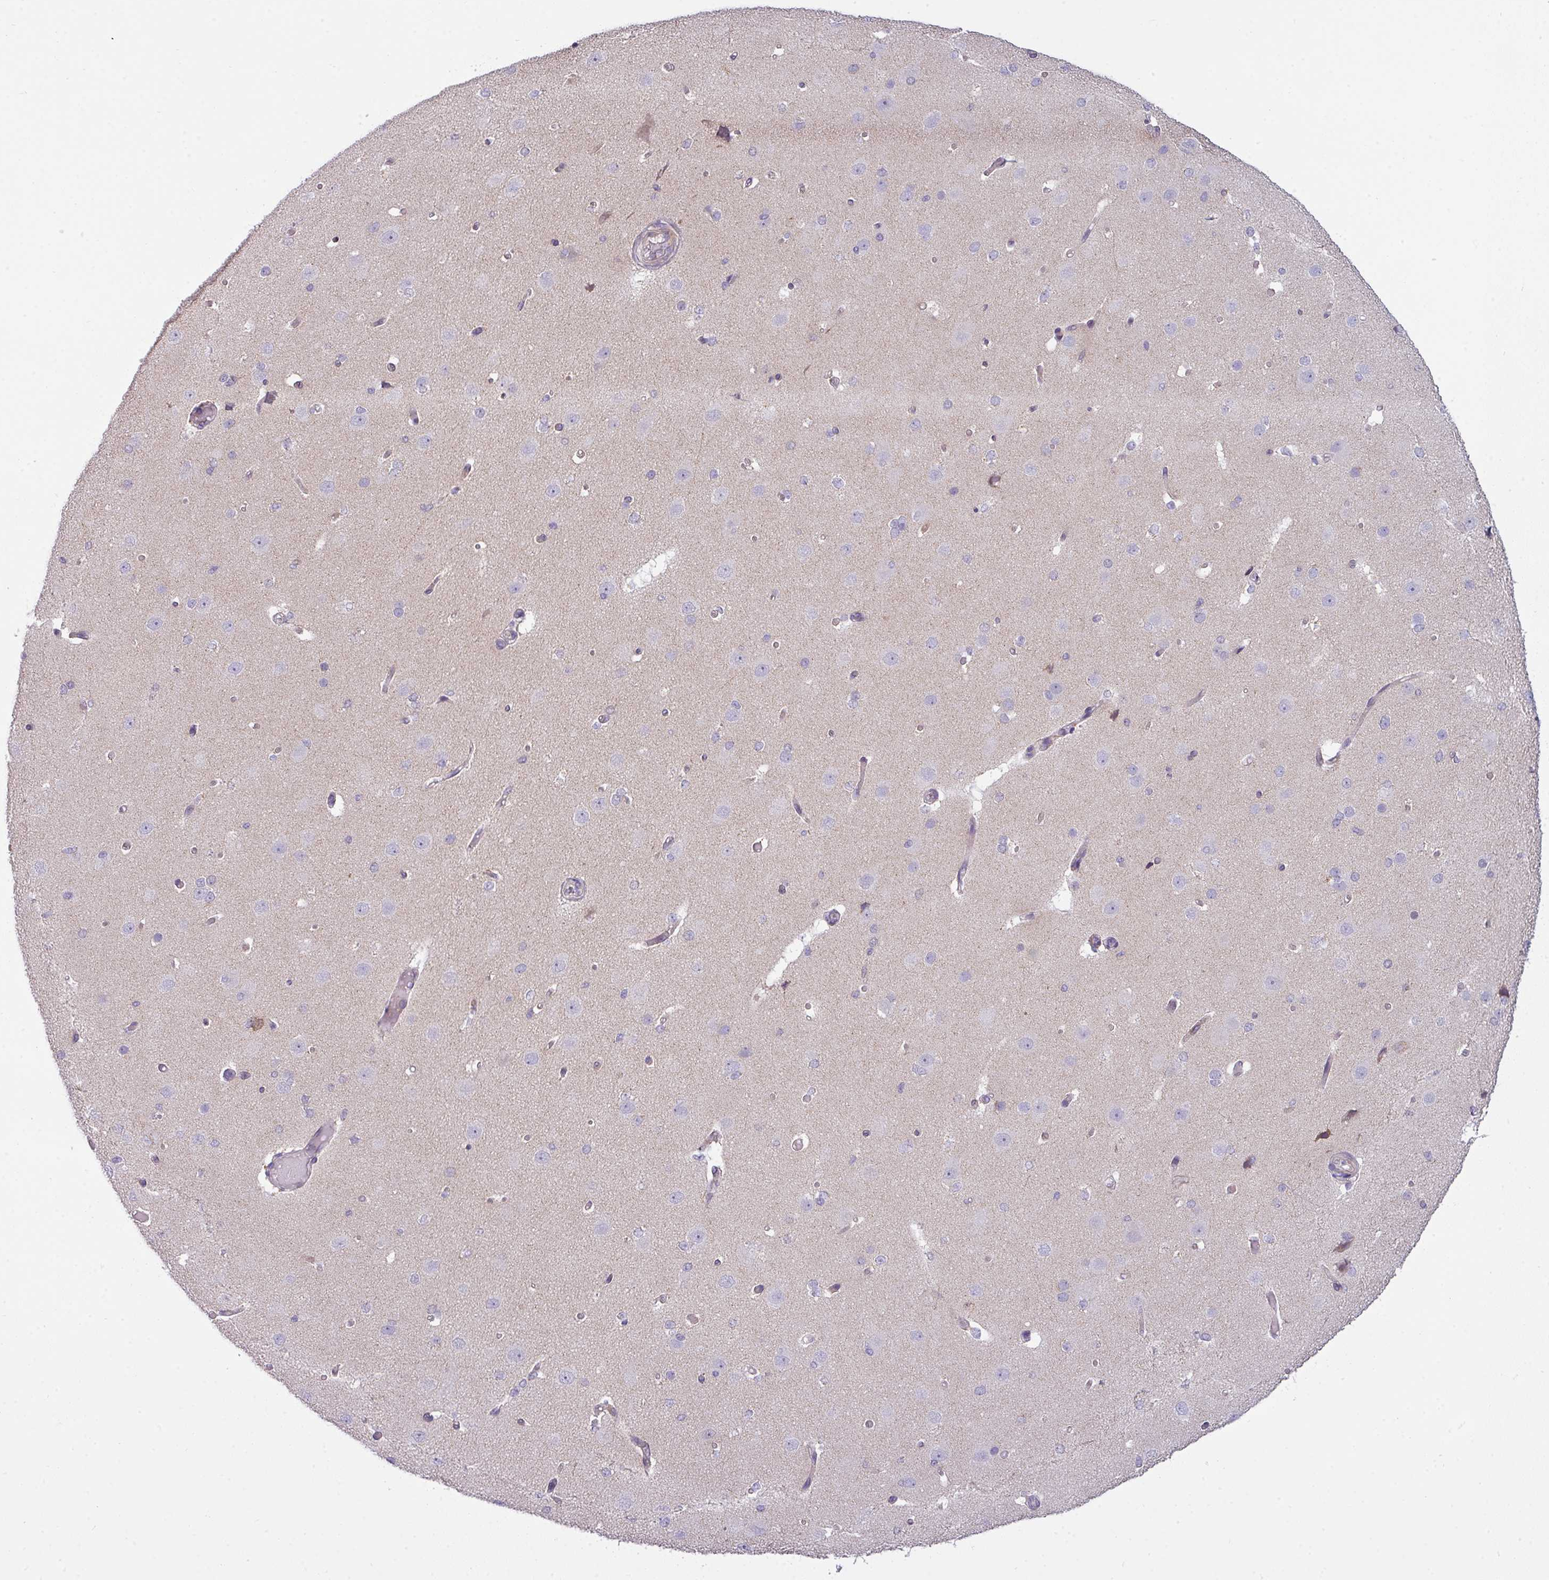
{"staining": {"intensity": "negative", "quantity": "none", "location": "none"}, "tissue": "cerebral cortex", "cell_type": "Endothelial cells", "image_type": "normal", "snomed": [{"axis": "morphology", "description": "Normal tissue, NOS"}, {"axis": "morphology", "description": "Inflammation, NOS"}, {"axis": "topography", "description": "Cerebral cortex"}], "caption": "Endothelial cells show no significant positivity in benign cerebral cortex.", "gene": "C2orf68", "patient": {"sex": "male", "age": 6}}